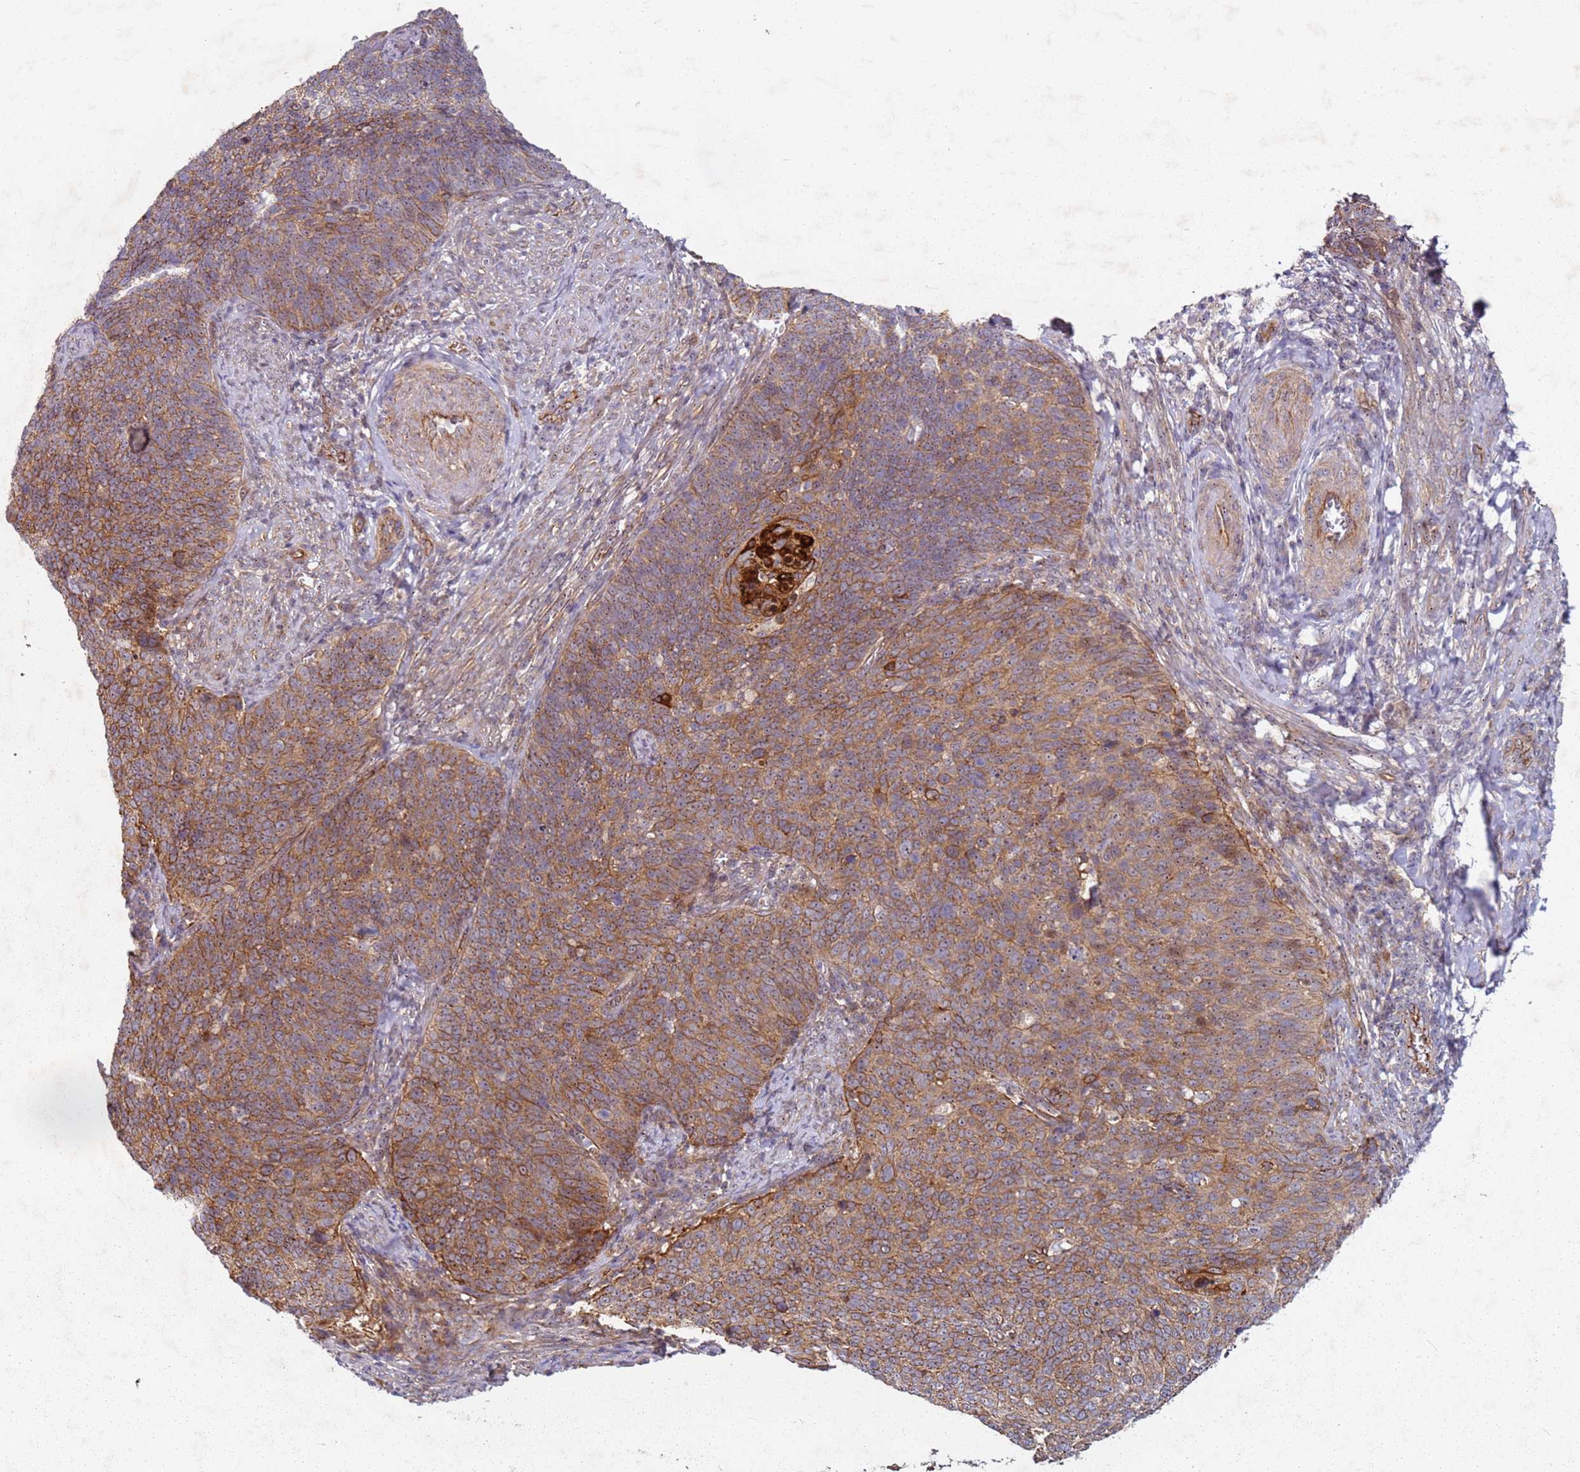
{"staining": {"intensity": "moderate", "quantity": ">75%", "location": "cytoplasmic/membranous"}, "tissue": "cervical cancer", "cell_type": "Tumor cells", "image_type": "cancer", "snomed": [{"axis": "morphology", "description": "Normal tissue, NOS"}, {"axis": "morphology", "description": "Squamous cell carcinoma, NOS"}, {"axis": "topography", "description": "Cervix"}], "caption": "This is a micrograph of immunohistochemistry (IHC) staining of cervical cancer (squamous cell carcinoma), which shows moderate staining in the cytoplasmic/membranous of tumor cells.", "gene": "C2CD4B", "patient": {"sex": "female", "age": 39}}